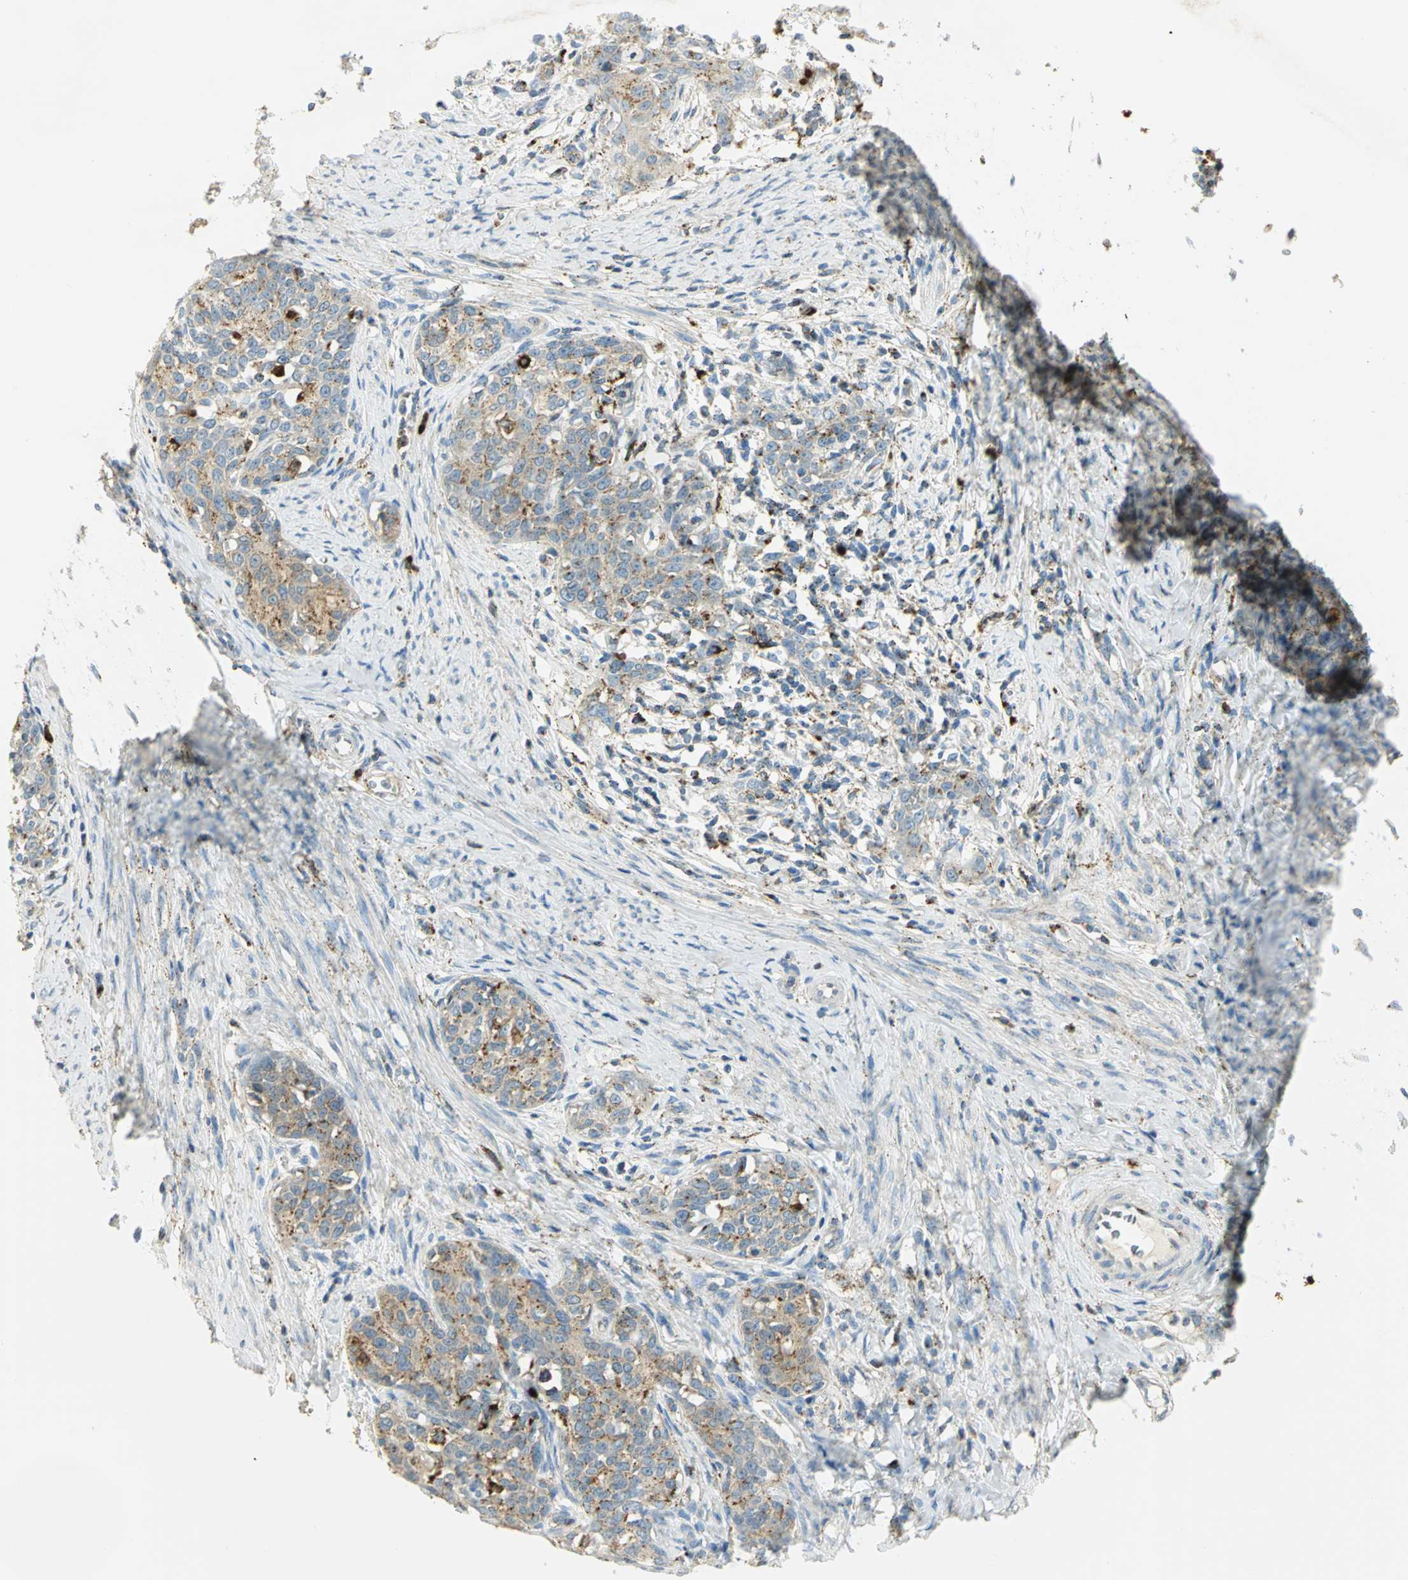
{"staining": {"intensity": "weak", "quantity": "25%-75%", "location": "cytoplasmic/membranous"}, "tissue": "cervical cancer", "cell_type": "Tumor cells", "image_type": "cancer", "snomed": [{"axis": "morphology", "description": "Squamous cell carcinoma, NOS"}, {"axis": "morphology", "description": "Adenocarcinoma, NOS"}, {"axis": "topography", "description": "Cervix"}], "caption": "Cervical cancer (adenocarcinoma) stained with immunohistochemistry (IHC) exhibits weak cytoplasmic/membranous expression in about 25%-75% of tumor cells.", "gene": "ARSA", "patient": {"sex": "female", "age": 52}}